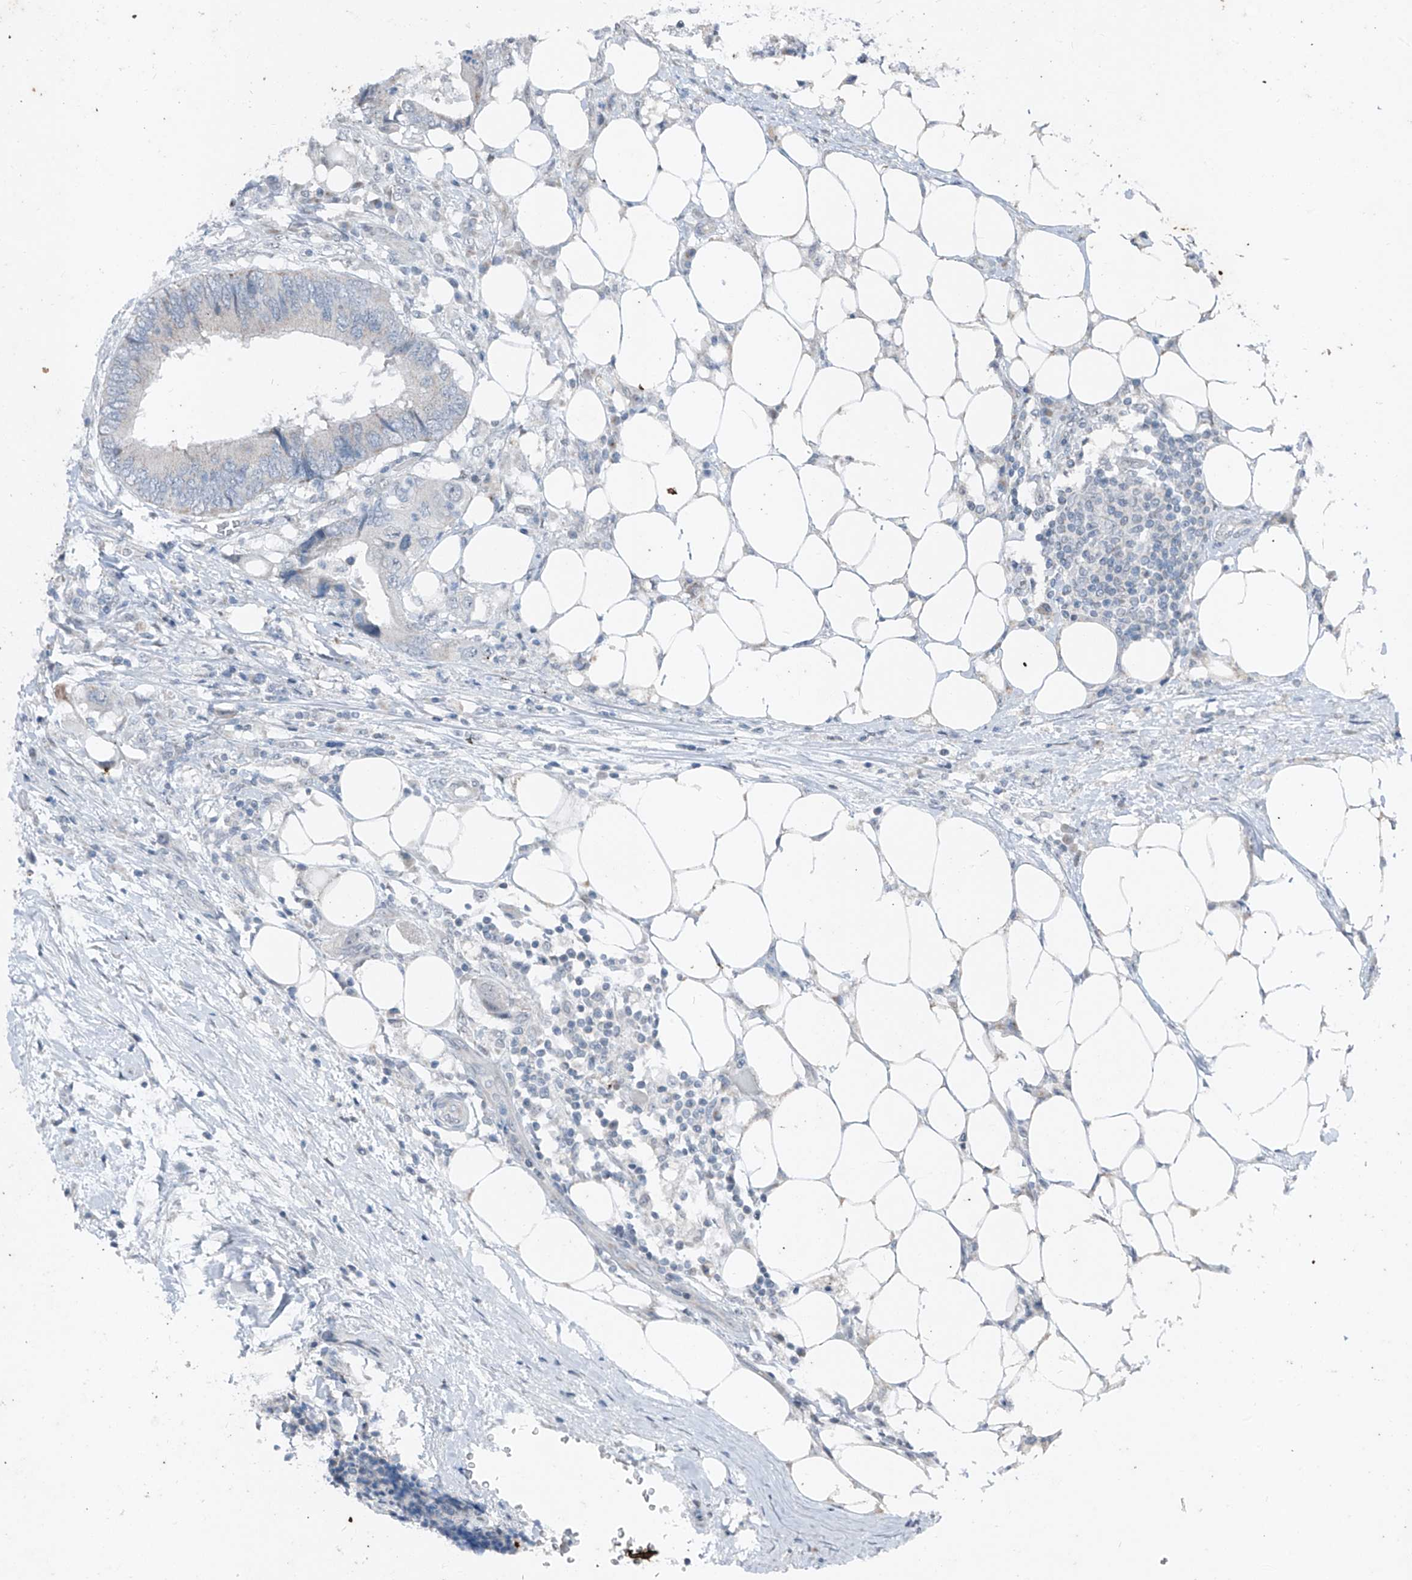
{"staining": {"intensity": "negative", "quantity": "none", "location": "none"}, "tissue": "colorectal cancer", "cell_type": "Tumor cells", "image_type": "cancer", "snomed": [{"axis": "morphology", "description": "Adenocarcinoma, NOS"}, {"axis": "topography", "description": "Colon"}], "caption": "High power microscopy image of an immunohistochemistry photomicrograph of colorectal cancer, revealing no significant expression in tumor cells. (Stains: DAB IHC with hematoxylin counter stain, Microscopy: brightfield microscopy at high magnification).", "gene": "DYRK1B", "patient": {"sex": "male", "age": 71}}